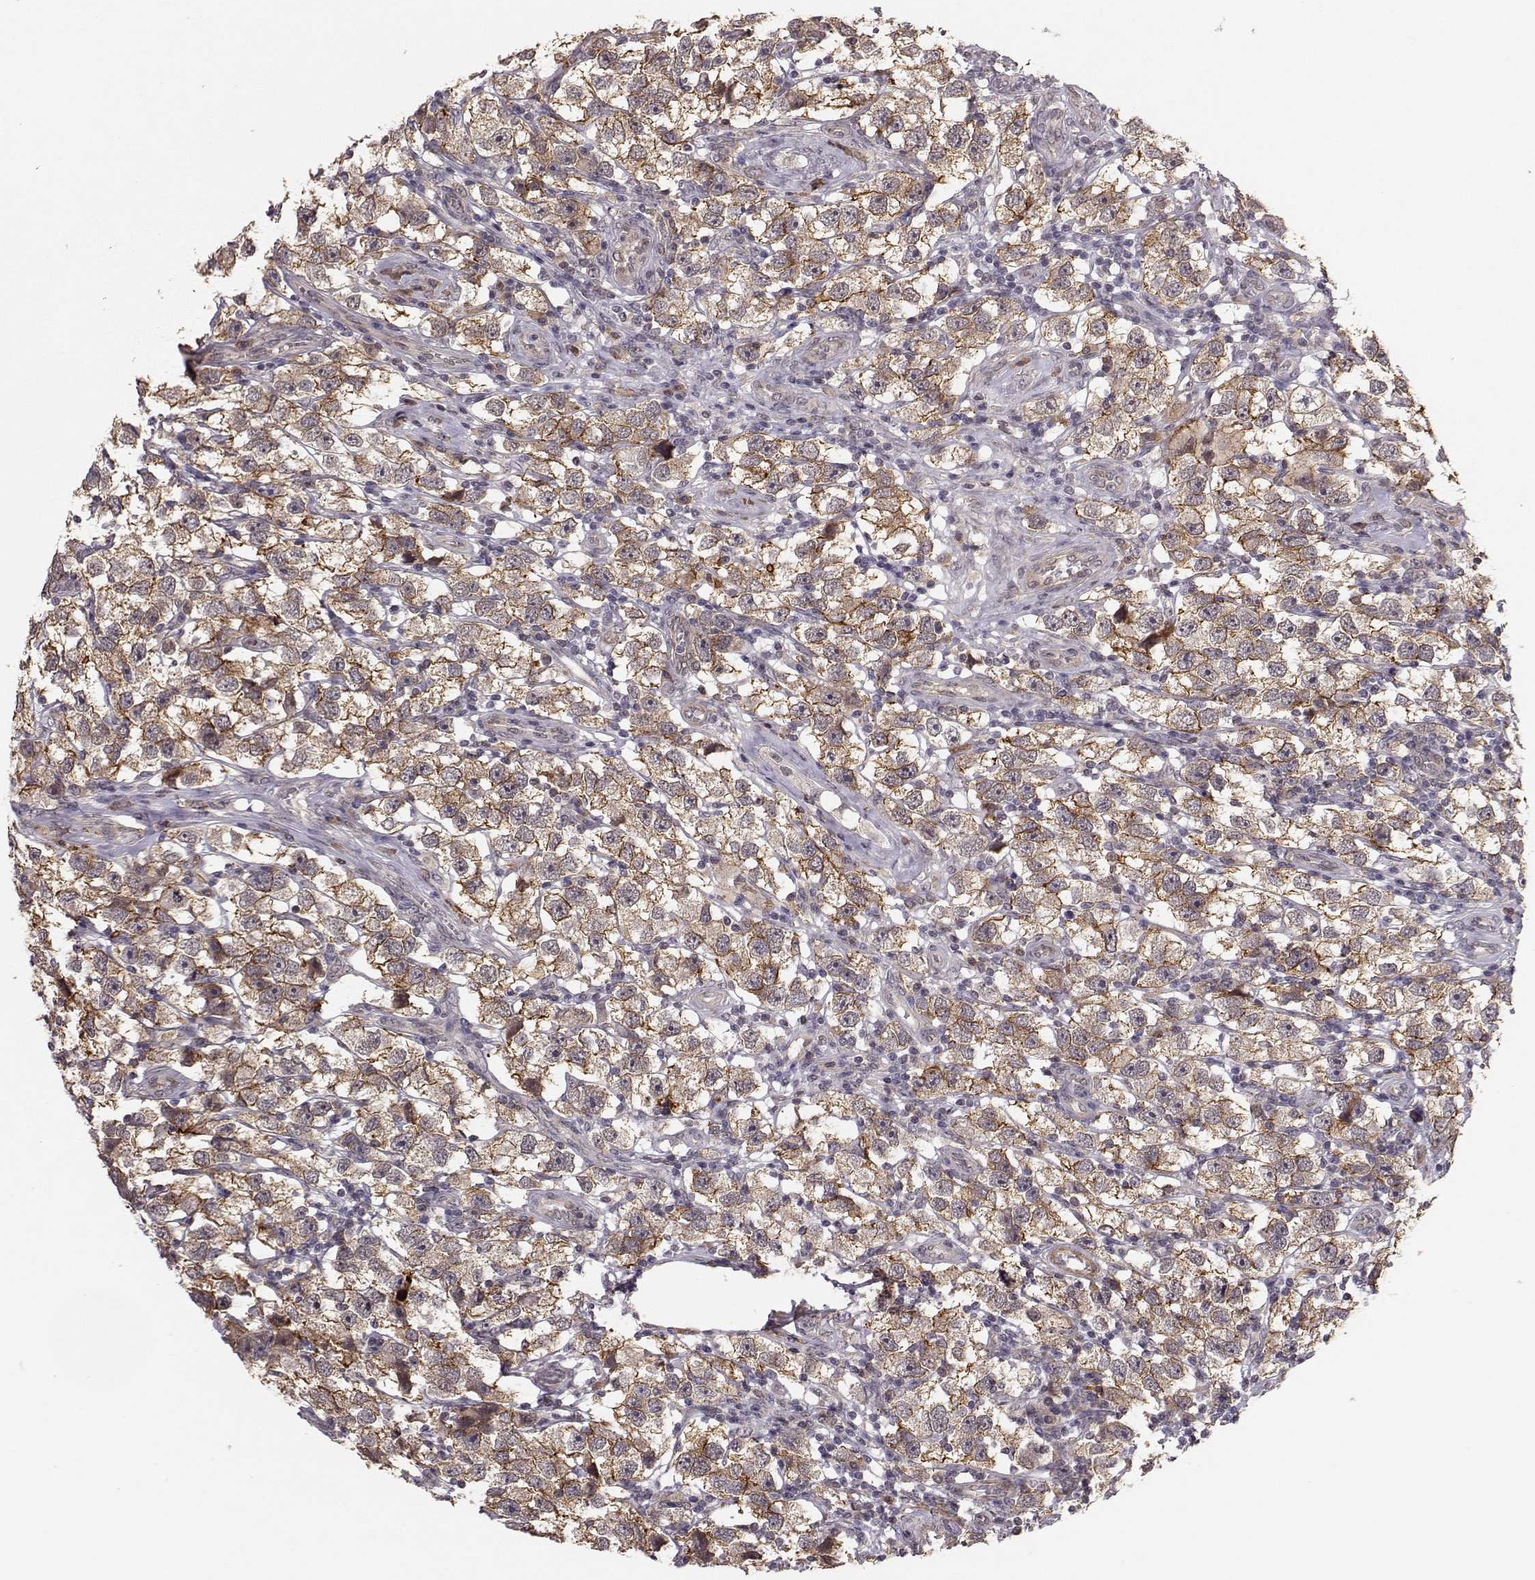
{"staining": {"intensity": "strong", "quantity": "<25%", "location": "cytoplasmic/membranous"}, "tissue": "testis cancer", "cell_type": "Tumor cells", "image_type": "cancer", "snomed": [{"axis": "morphology", "description": "Seminoma, NOS"}, {"axis": "topography", "description": "Testis"}], "caption": "Human testis cancer stained with a protein marker demonstrates strong staining in tumor cells.", "gene": "PLEKHG3", "patient": {"sex": "male", "age": 26}}